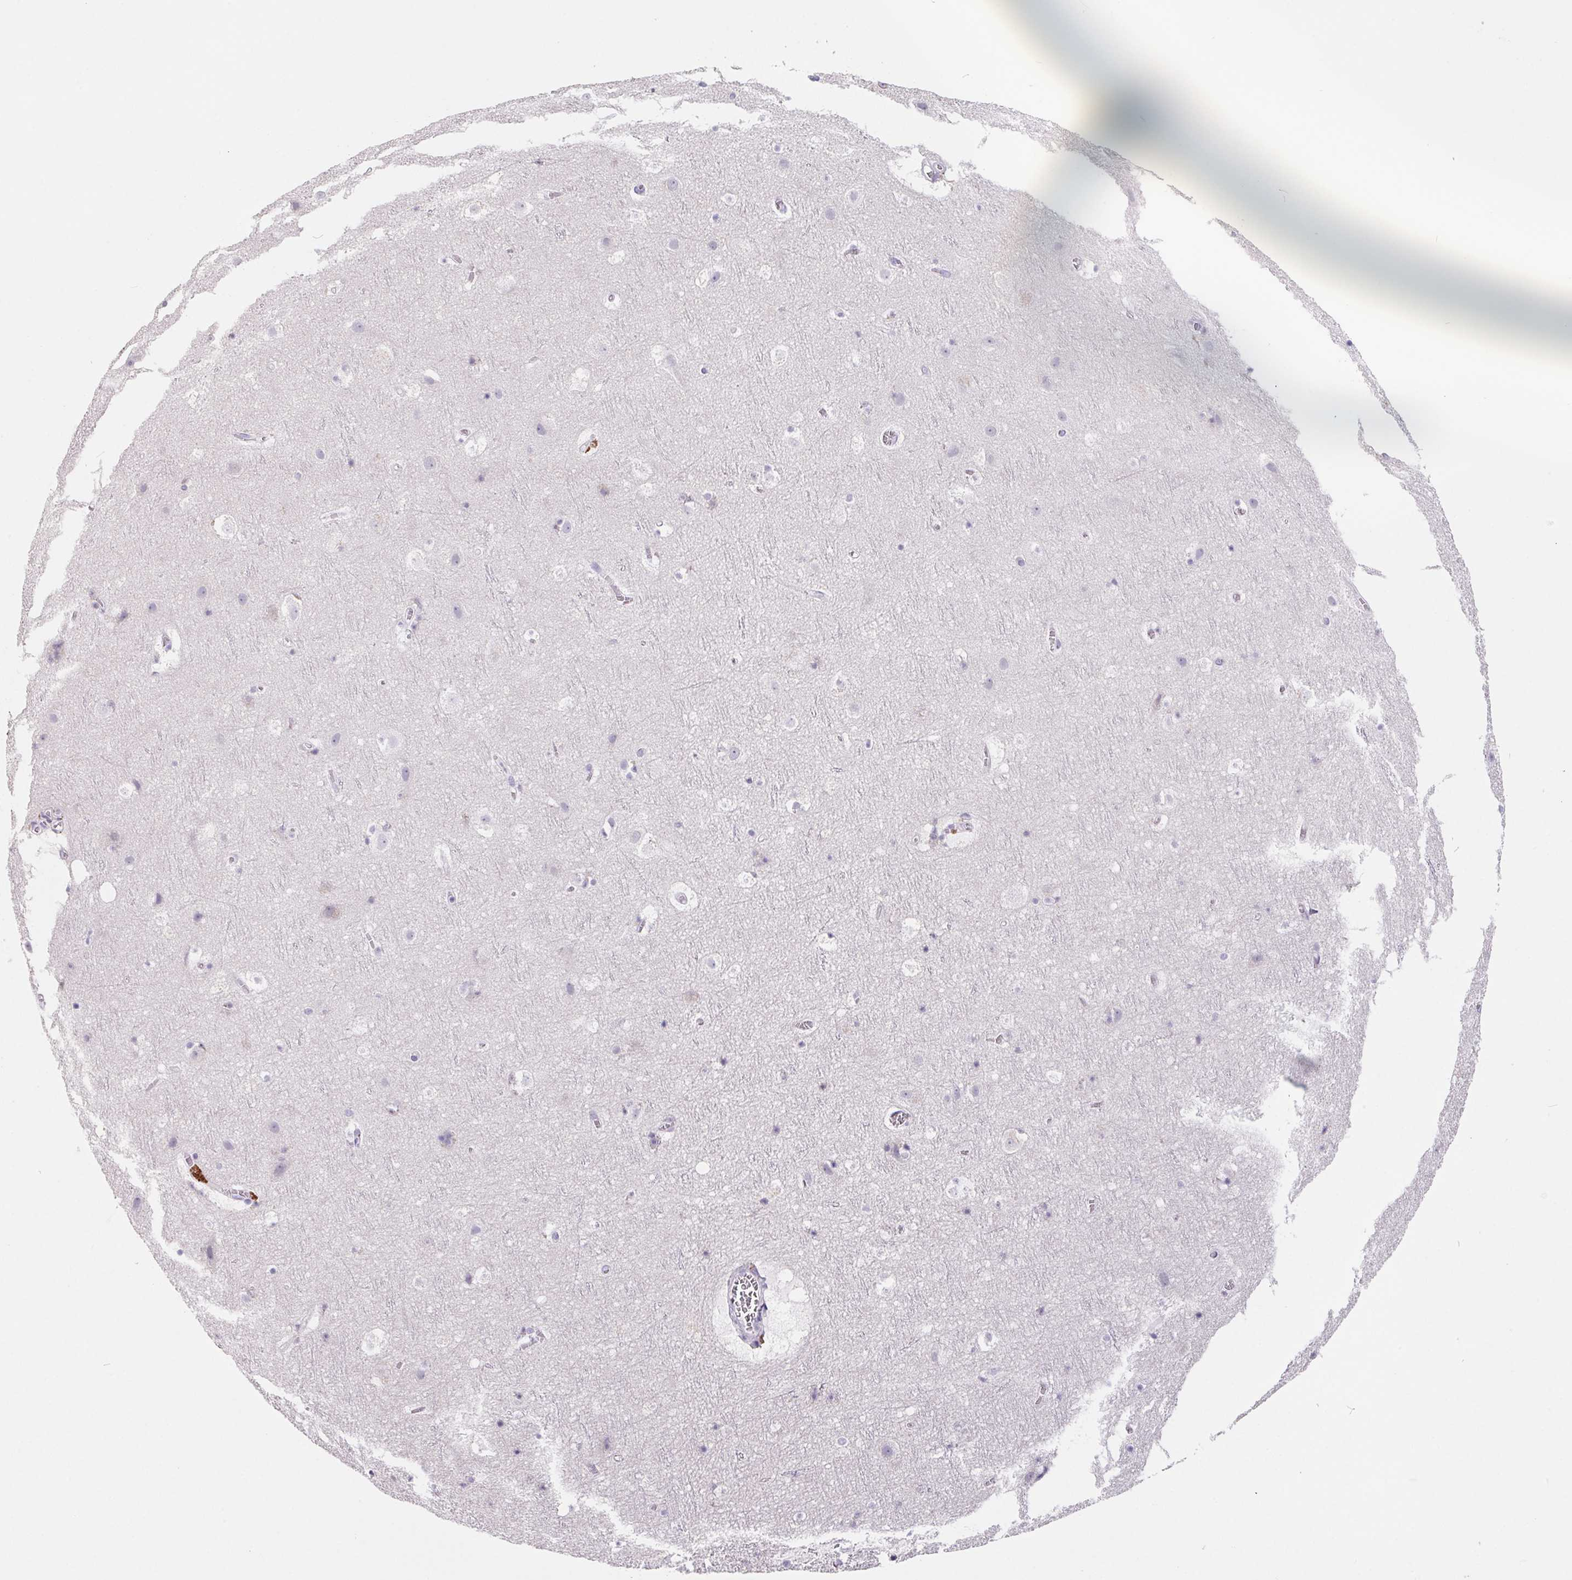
{"staining": {"intensity": "negative", "quantity": "none", "location": "none"}, "tissue": "cerebral cortex", "cell_type": "Endothelial cells", "image_type": "normal", "snomed": [{"axis": "morphology", "description": "Normal tissue, NOS"}, {"axis": "topography", "description": "Cerebral cortex"}], "caption": "Micrograph shows no significant protein expression in endothelial cells of normal cerebral cortex. Brightfield microscopy of immunohistochemistry (IHC) stained with DAB (brown) and hematoxylin (blue), captured at high magnification.", "gene": "FDX1", "patient": {"sex": "female", "age": 42}}